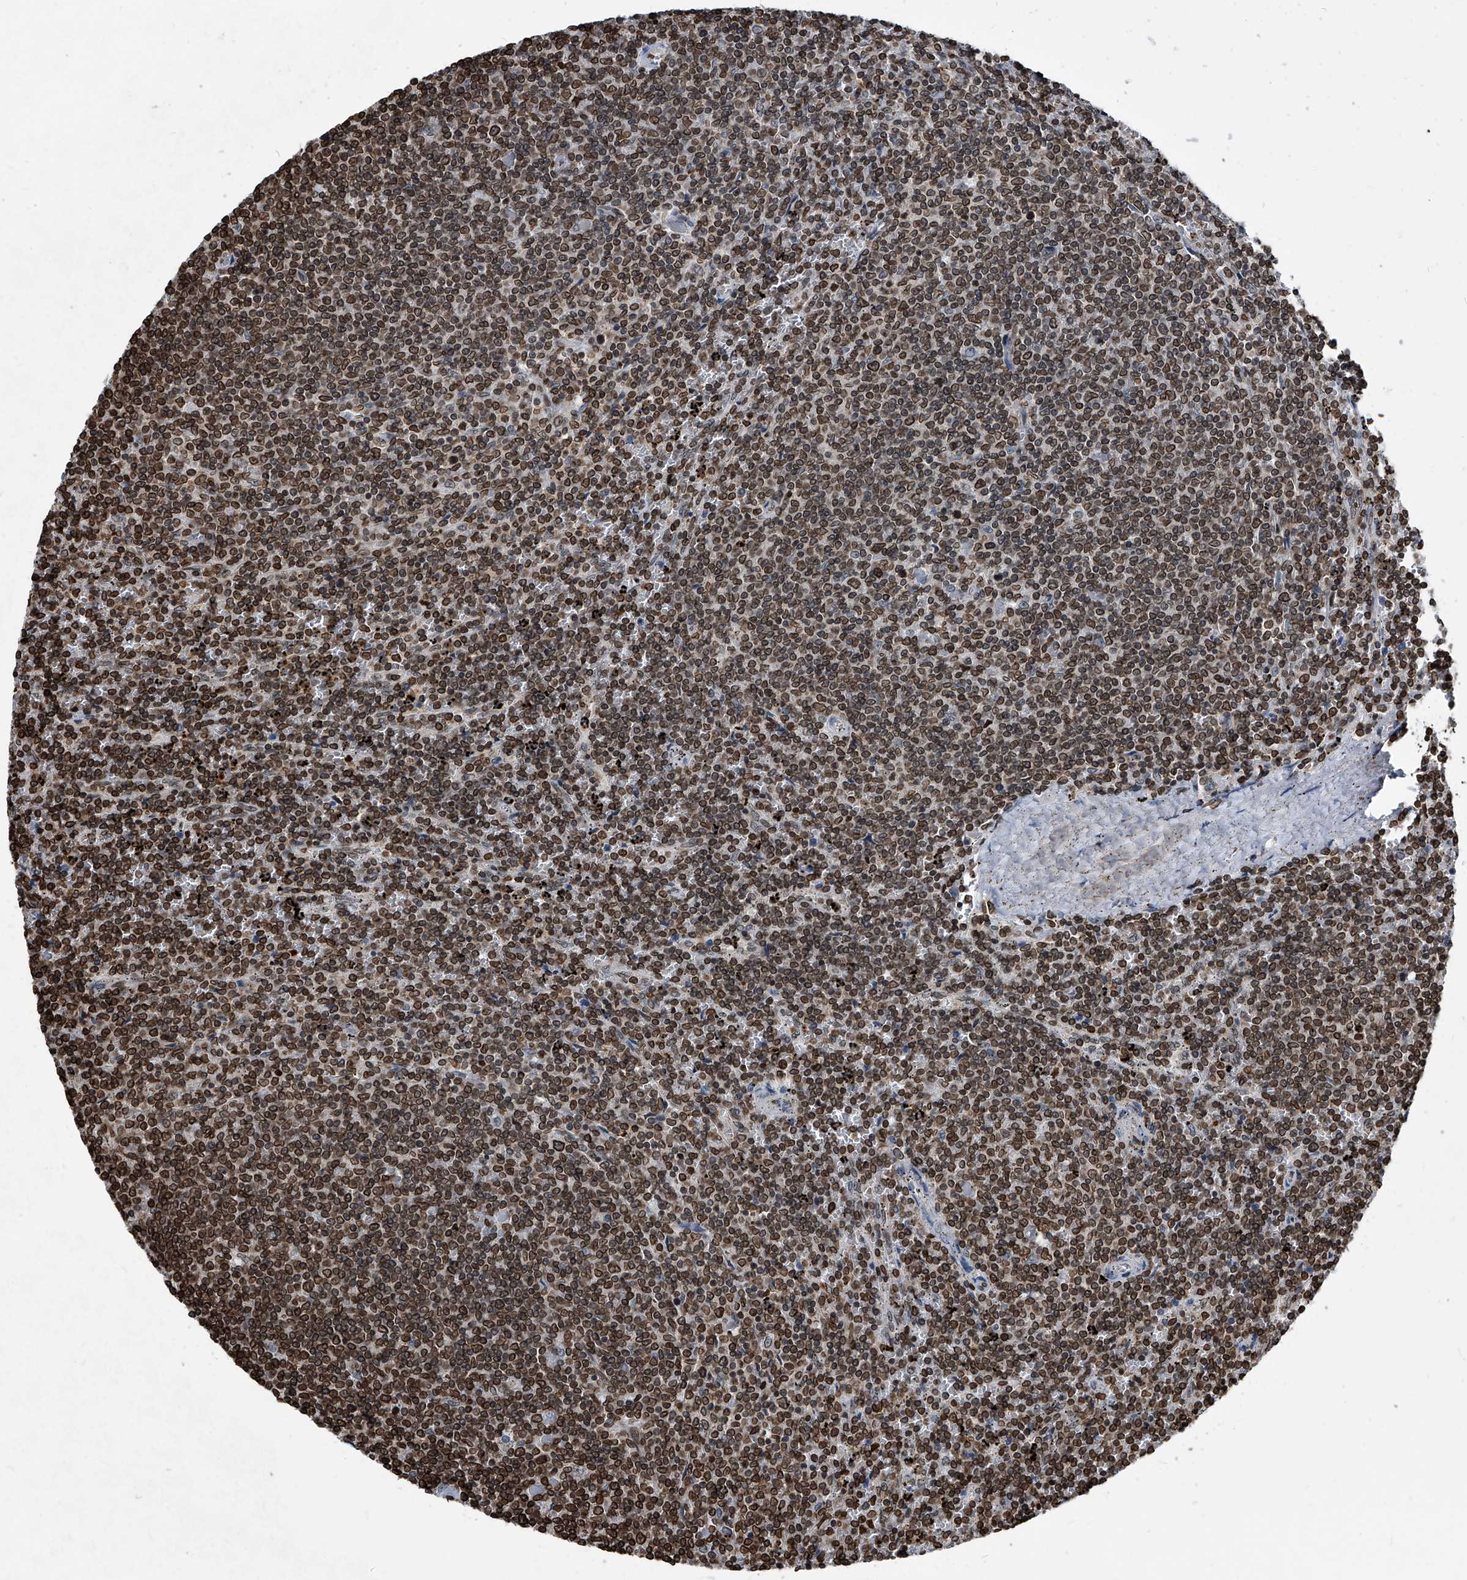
{"staining": {"intensity": "strong", "quantity": ">75%", "location": "cytoplasmic/membranous,nuclear"}, "tissue": "lymphoma", "cell_type": "Tumor cells", "image_type": "cancer", "snomed": [{"axis": "morphology", "description": "Malignant lymphoma, non-Hodgkin's type, Low grade"}, {"axis": "topography", "description": "Spleen"}], "caption": "Immunohistochemical staining of low-grade malignant lymphoma, non-Hodgkin's type shows high levels of strong cytoplasmic/membranous and nuclear protein expression in approximately >75% of tumor cells.", "gene": "PHF20", "patient": {"sex": "female", "age": 50}}